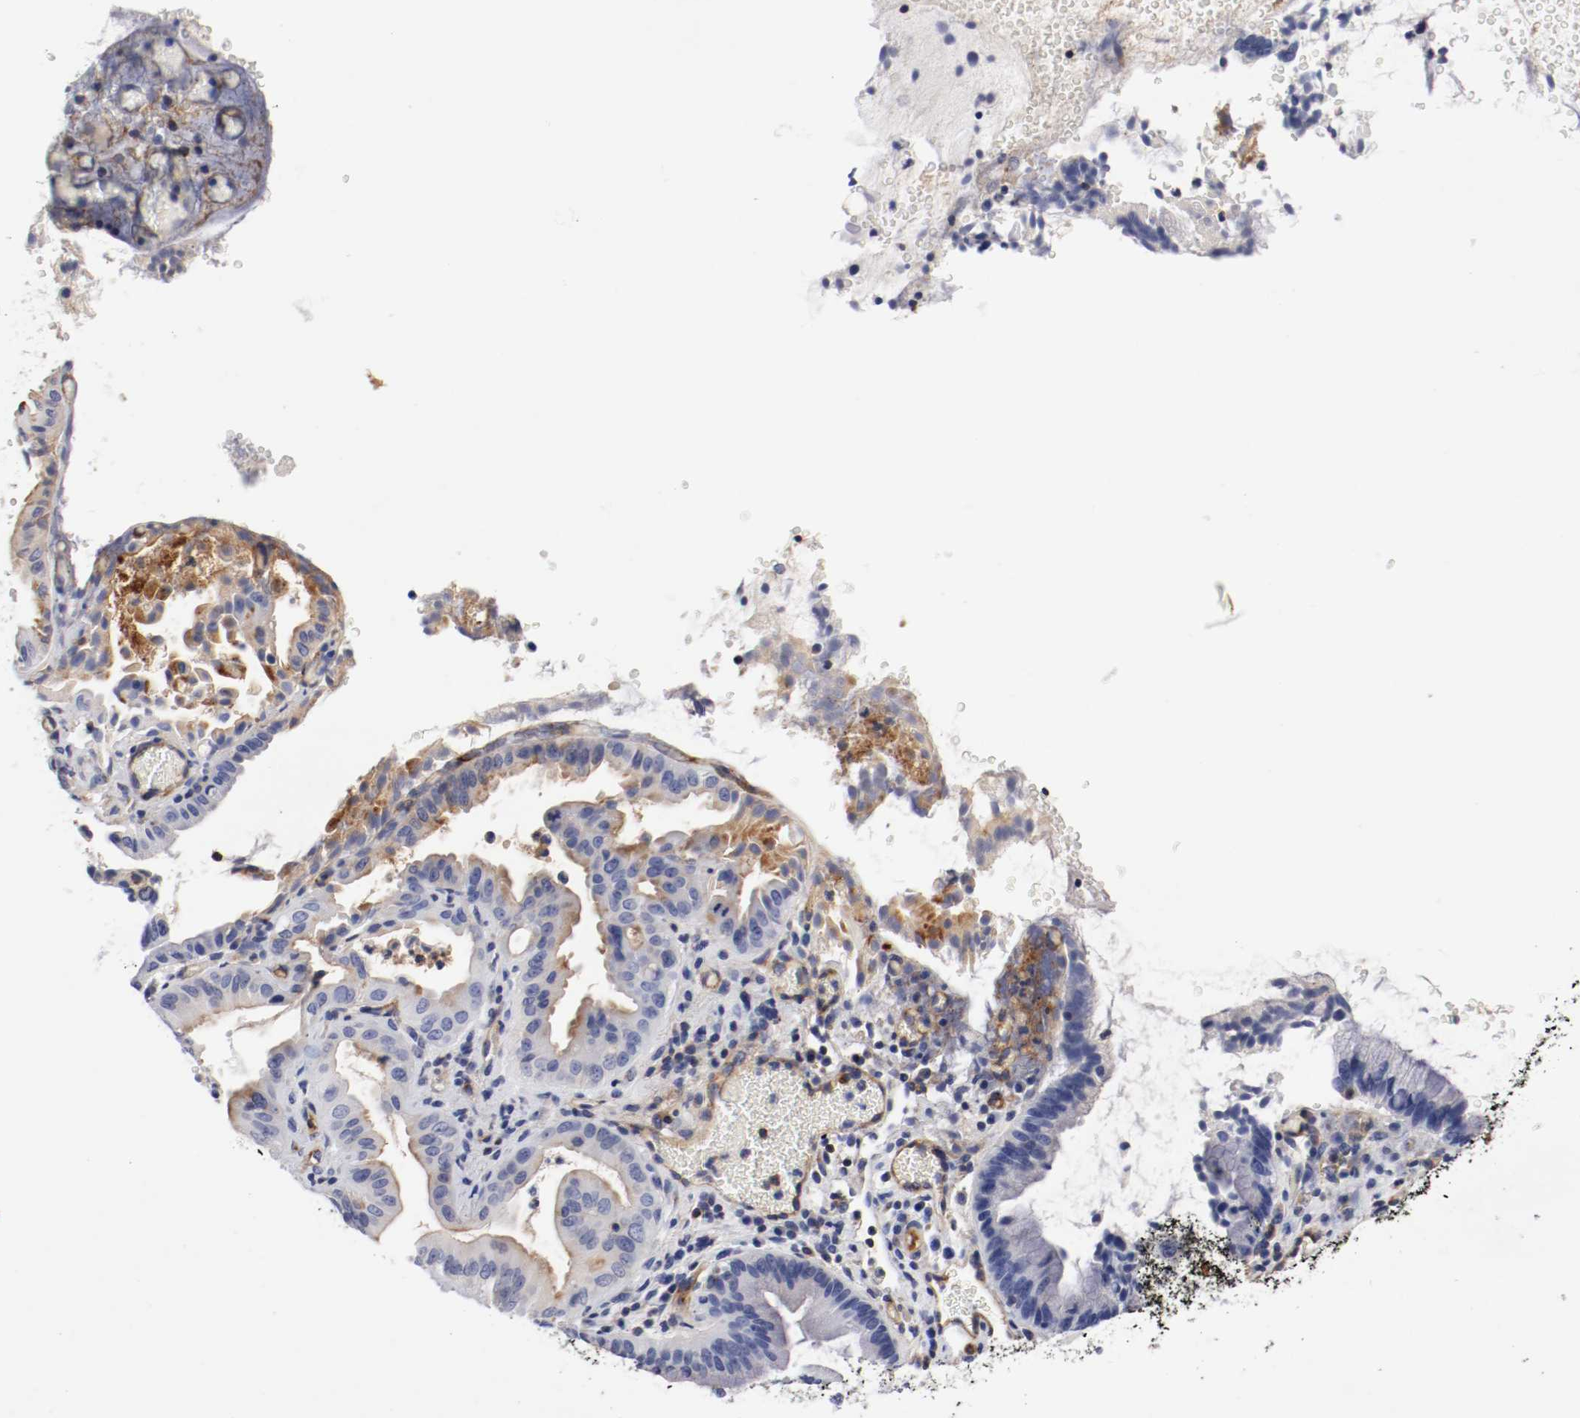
{"staining": {"intensity": "moderate", "quantity": "25%-75%", "location": "cytoplasmic/membranous"}, "tissue": "liver cancer", "cell_type": "Tumor cells", "image_type": "cancer", "snomed": [{"axis": "morphology", "description": "Cholangiocarcinoma"}, {"axis": "topography", "description": "Liver"}], "caption": "Human liver cholangiocarcinoma stained with a brown dye reveals moderate cytoplasmic/membranous positive expression in about 25%-75% of tumor cells.", "gene": "IFITM1", "patient": {"sex": "male", "age": 58}}